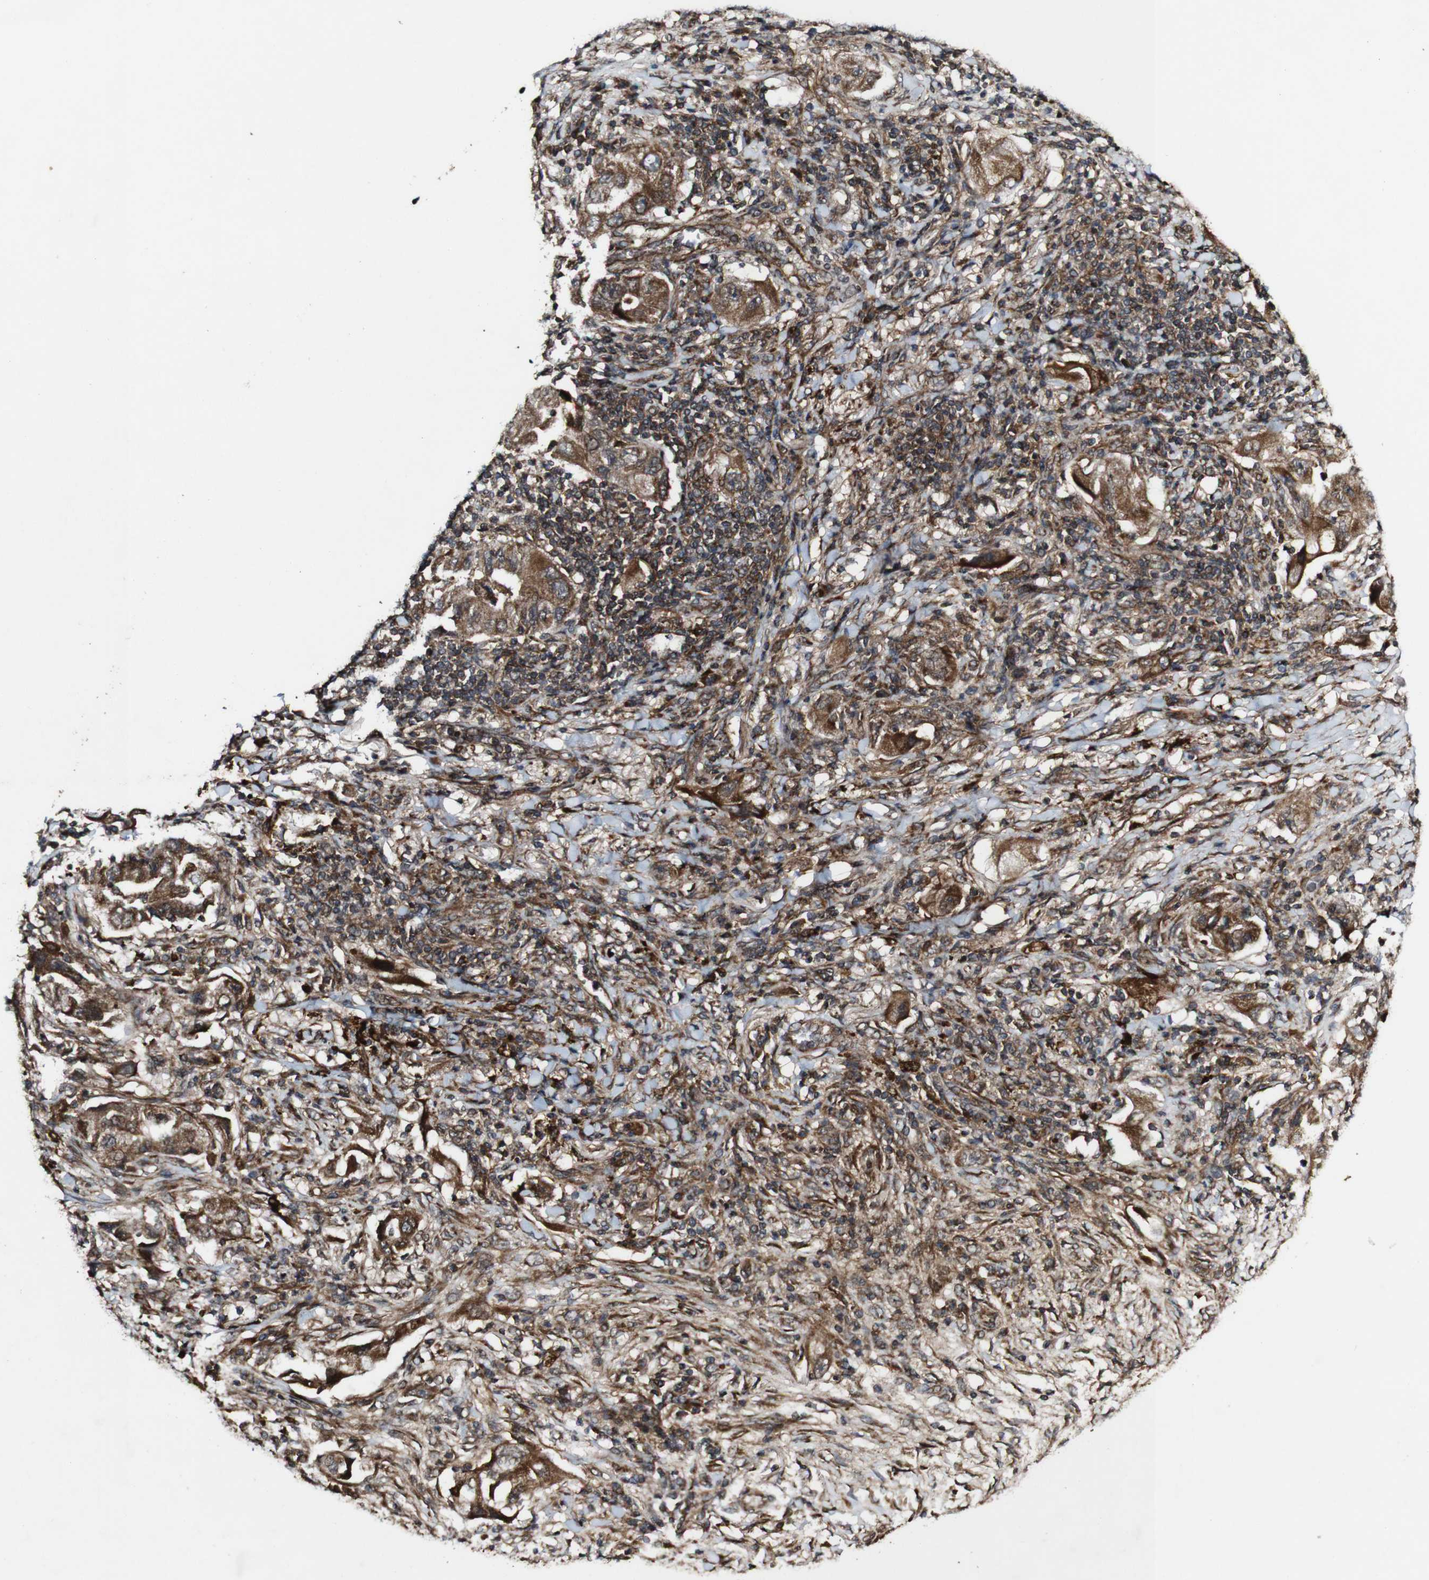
{"staining": {"intensity": "strong", "quantity": ">75%", "location": "cytoplasmic/membranous"}, "tissue": "lung cancer", "cell_type": "Tumor cells", "image_type": "cancer", "snomed": [{"axis": "morphology", "description": "Adenocarcinoma, NOS"}, {"axis": "topography", "description": "Lung"}], "caption": "Immunohistochemistry micrograph of neoplastic tissue: lung cancer (adenocarcinoma) stained using IHC shows high levels of strong protein expression localized specifically in the cytoplasmic/membranous of tumor cells, appearing as a cytoplasmic/membranous brown color.", "gene": "BTN3A3", "patient": {"sex": "female", "age": 44}}